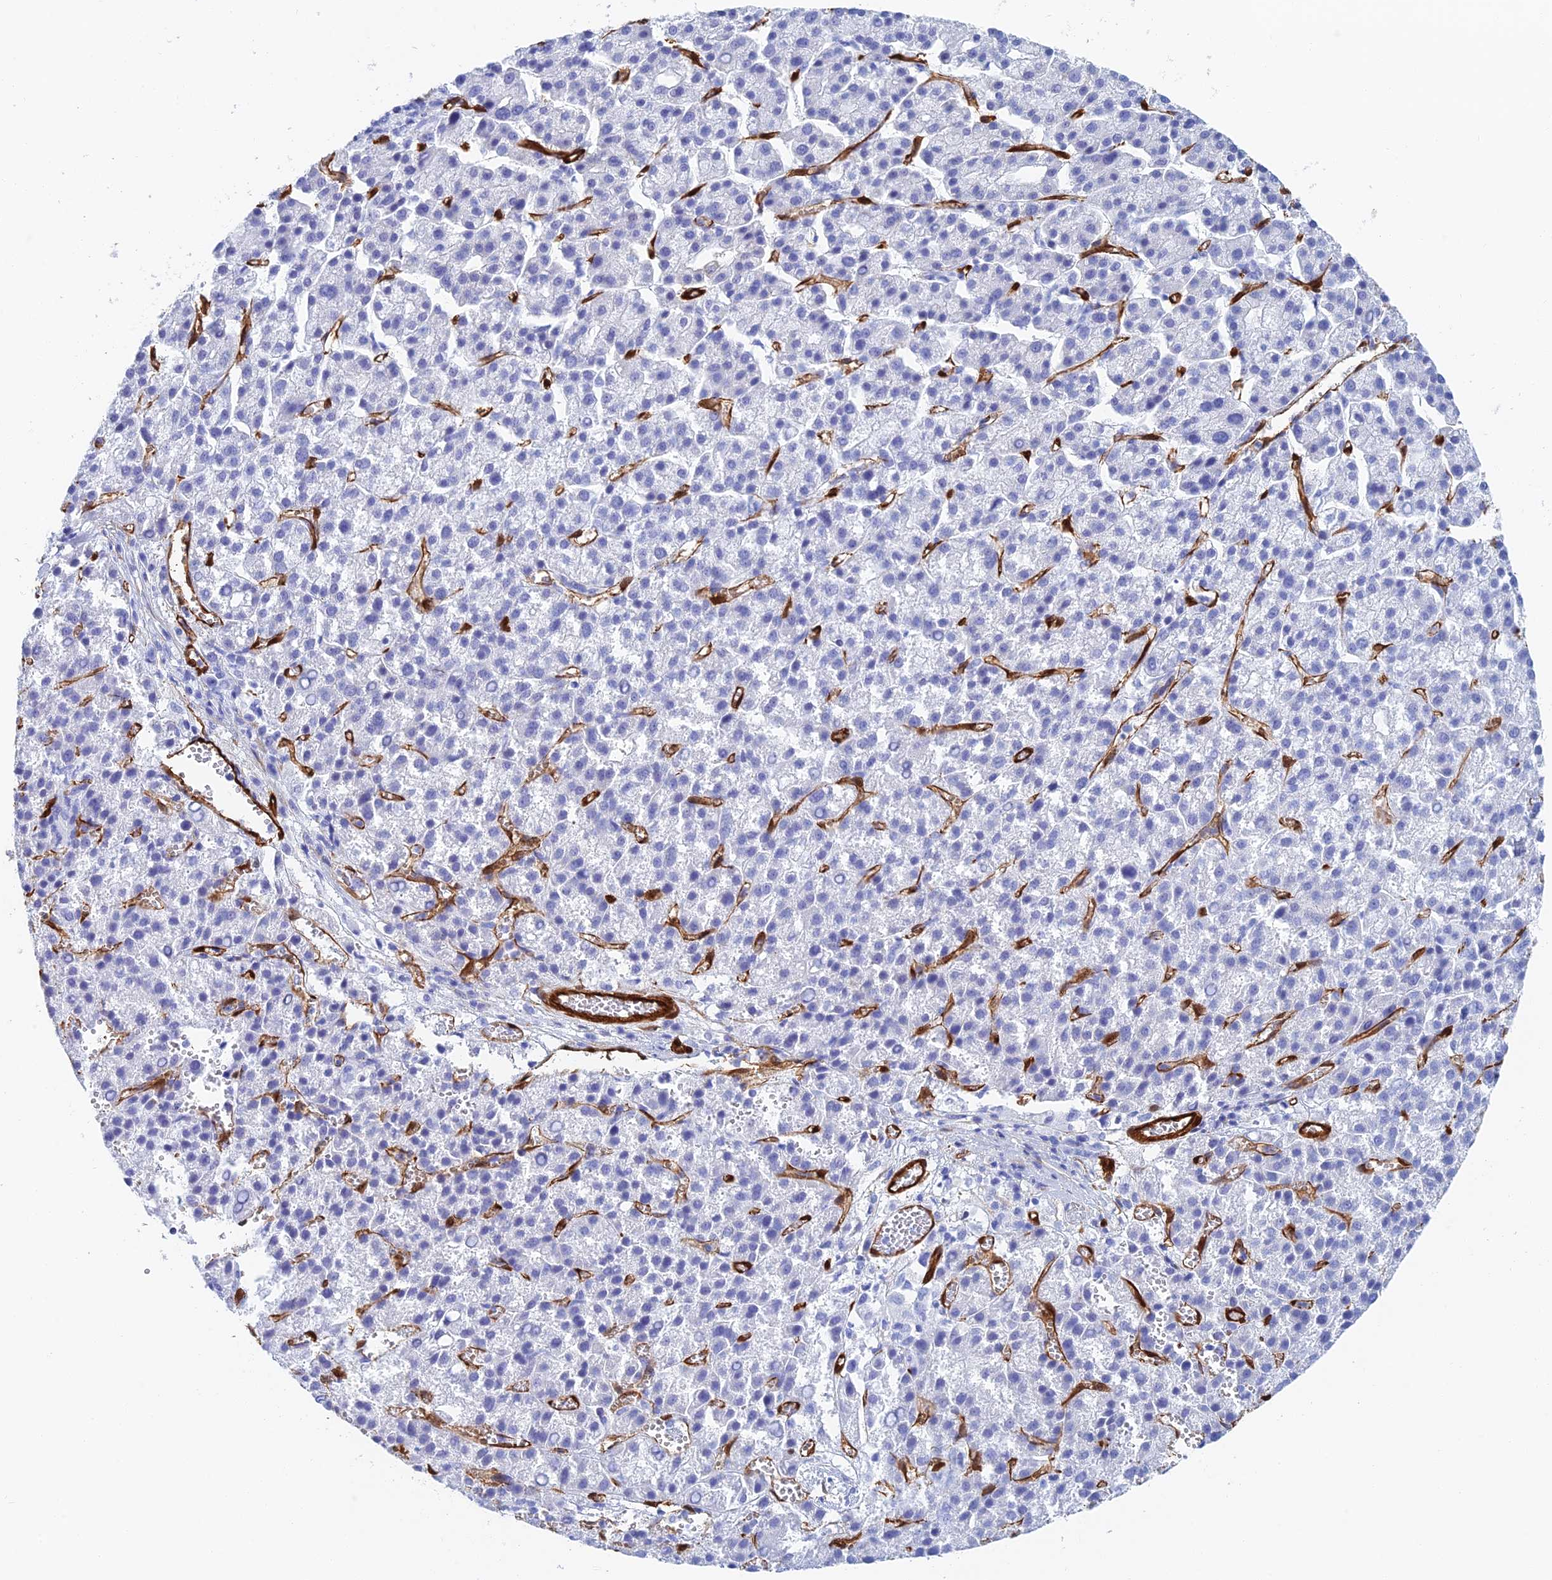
{"staining": {"intensity": "negative", "quantity": "none", "location": "none"}, "tissue": "liver cancer", "cell_type": "Tumor cells", "image_type": "cancer", "snomed": [{"axis": "morphology", "description": "Carcinoma, Hepatocellular, NOS"}, {"axis": "topography", "description": "Liver"}], "caption": "An IHC micrograph of liver cancer (hepatocellular carcinoma) is shown. There is no staining in tumor cells of liver cancer (hepatocellular carcinoma).", "gene": "CRIP2", "patient": {"sex": "female", "age": 58}}